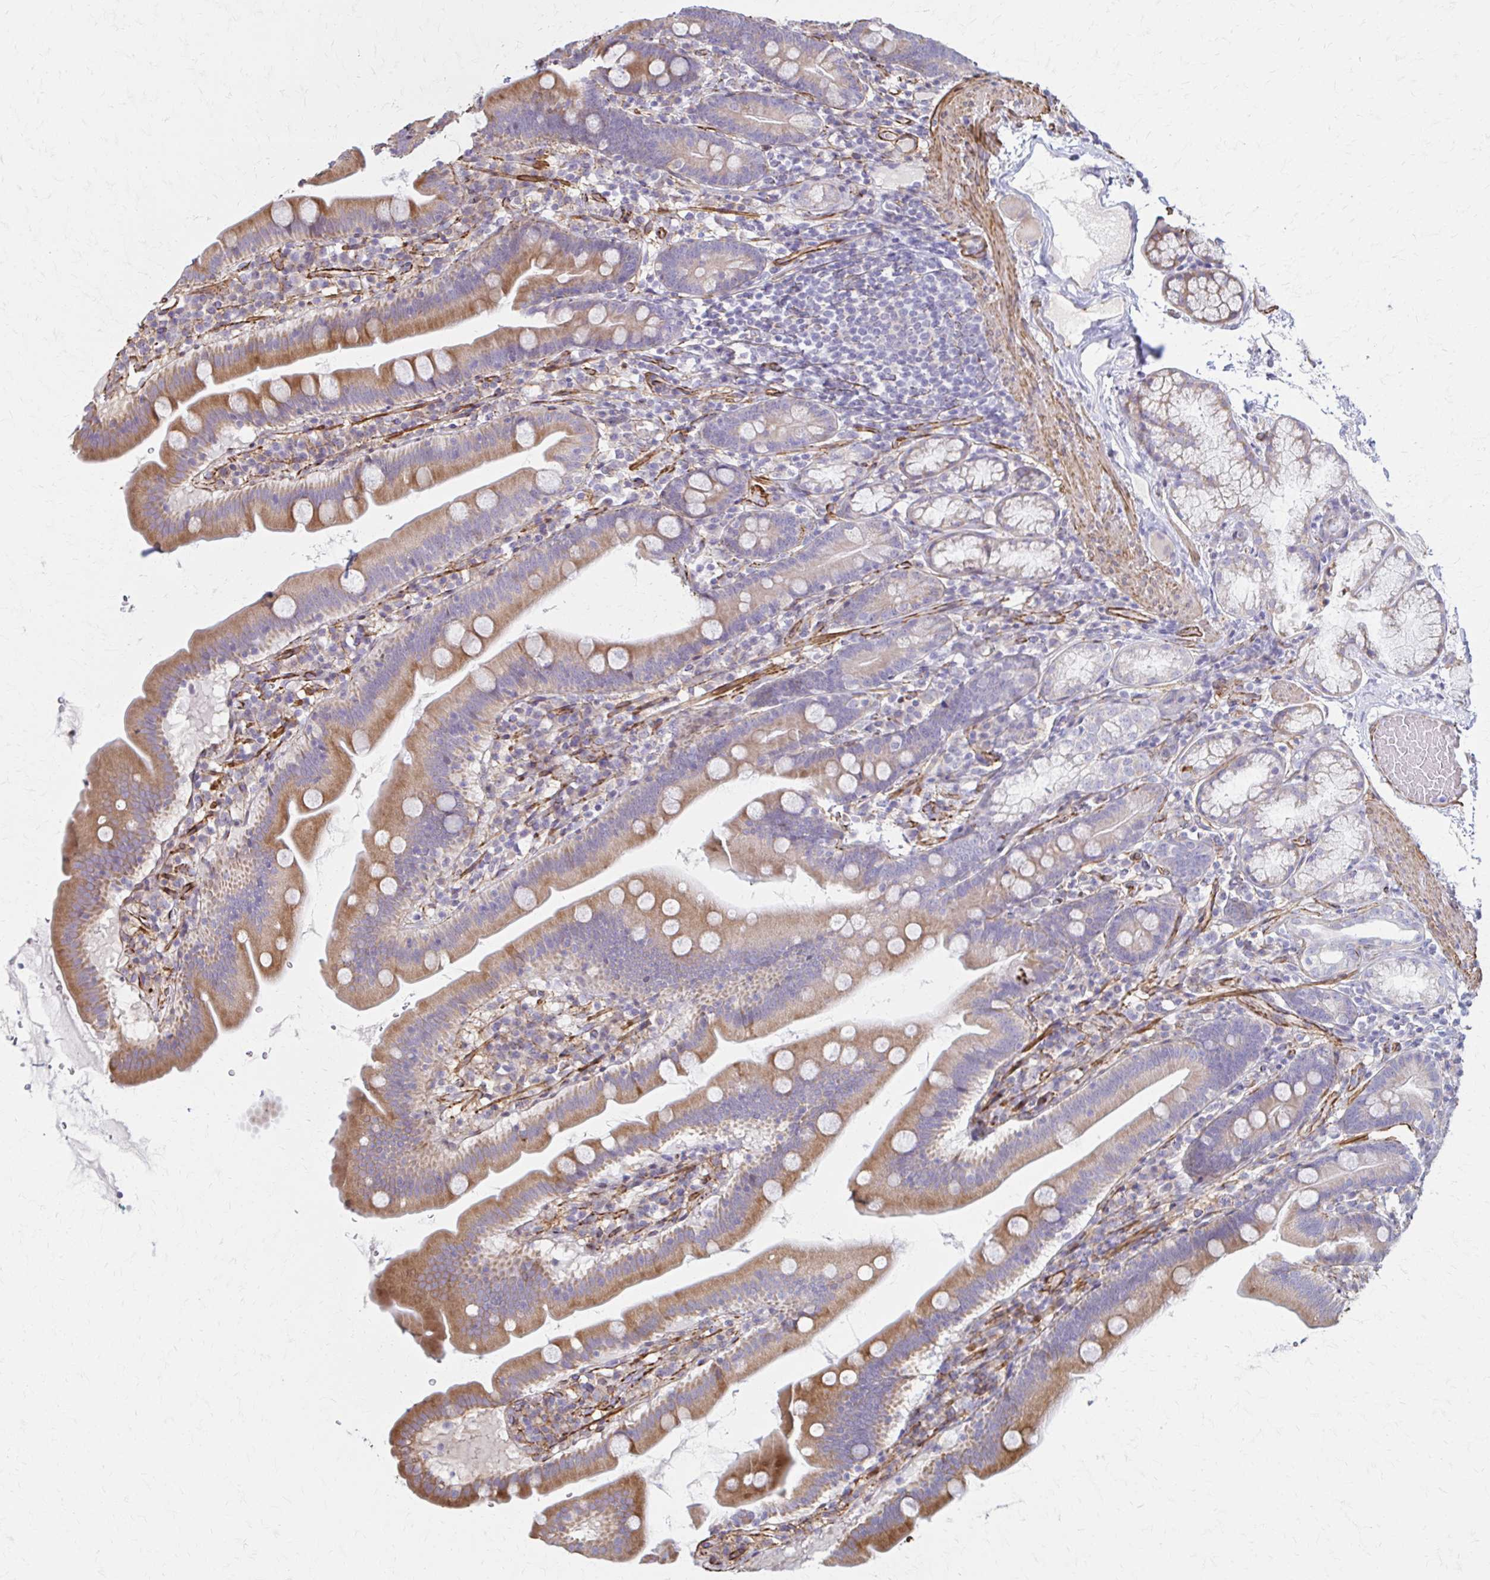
{"staining": {"intensity": "moderate", "quantity": "25%-75%", "location": "cytoplasmic/membranous"}, "tissue": "duodenum", "cell_type": "Glandular cells", "image_type": "normal", "snomed": [{"axis": "morphology", "description": "Normal tissue, NOS"}, {"axis": "topography", "description": "Duodenum"}], "caption": "Immunohistochemical staining of normal duodenum displays 25%-75% levels of moderate cytoplasmic/membranous protein staining in about 25%-75% of glandular cells.", "gene": "TIMMDC1", "patient": {"sex": "female", "age": 67}}